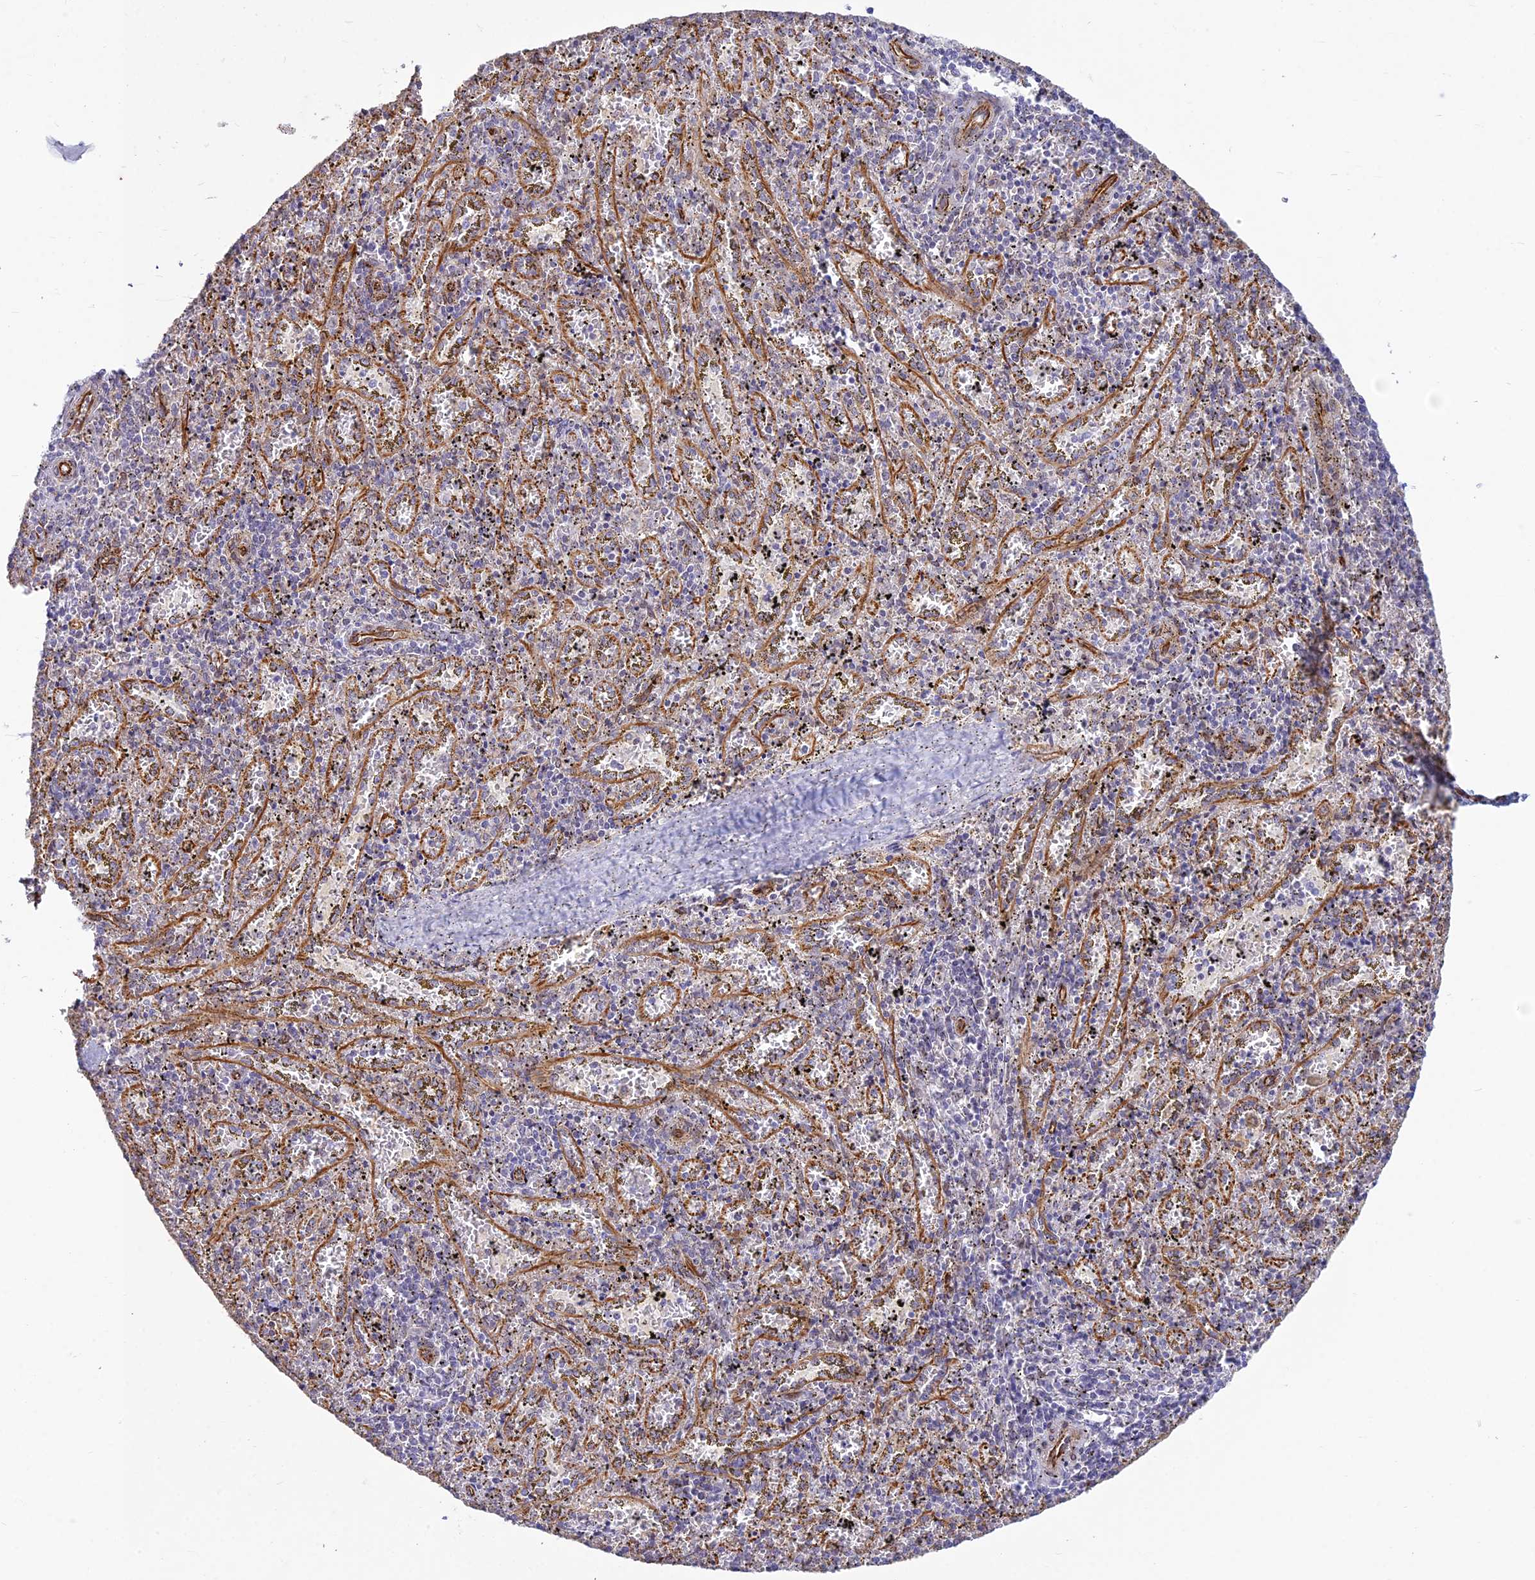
{"staining": {"intensity": "weak", "quantity": "25%-75%", "location": "cytoplasmic/membranous"}, "tissue": "spleen", "cell_type": "Cells in red pulp", "image_type": "normal", "snomed": [{"axis": "morphology", "description": "Normal tissue, NOS"}, {"axis": "topography", "description": "Spleen"}], "caption": "High-power microscopy captured an immunohistochemistry image of normal spleen, revealing weak cytoplasmic/membranous expression in approximately 25%-75% of cells in red pulp.", "gene": "SAPCD2", "patient": {"sex": "male", "age": 11}}